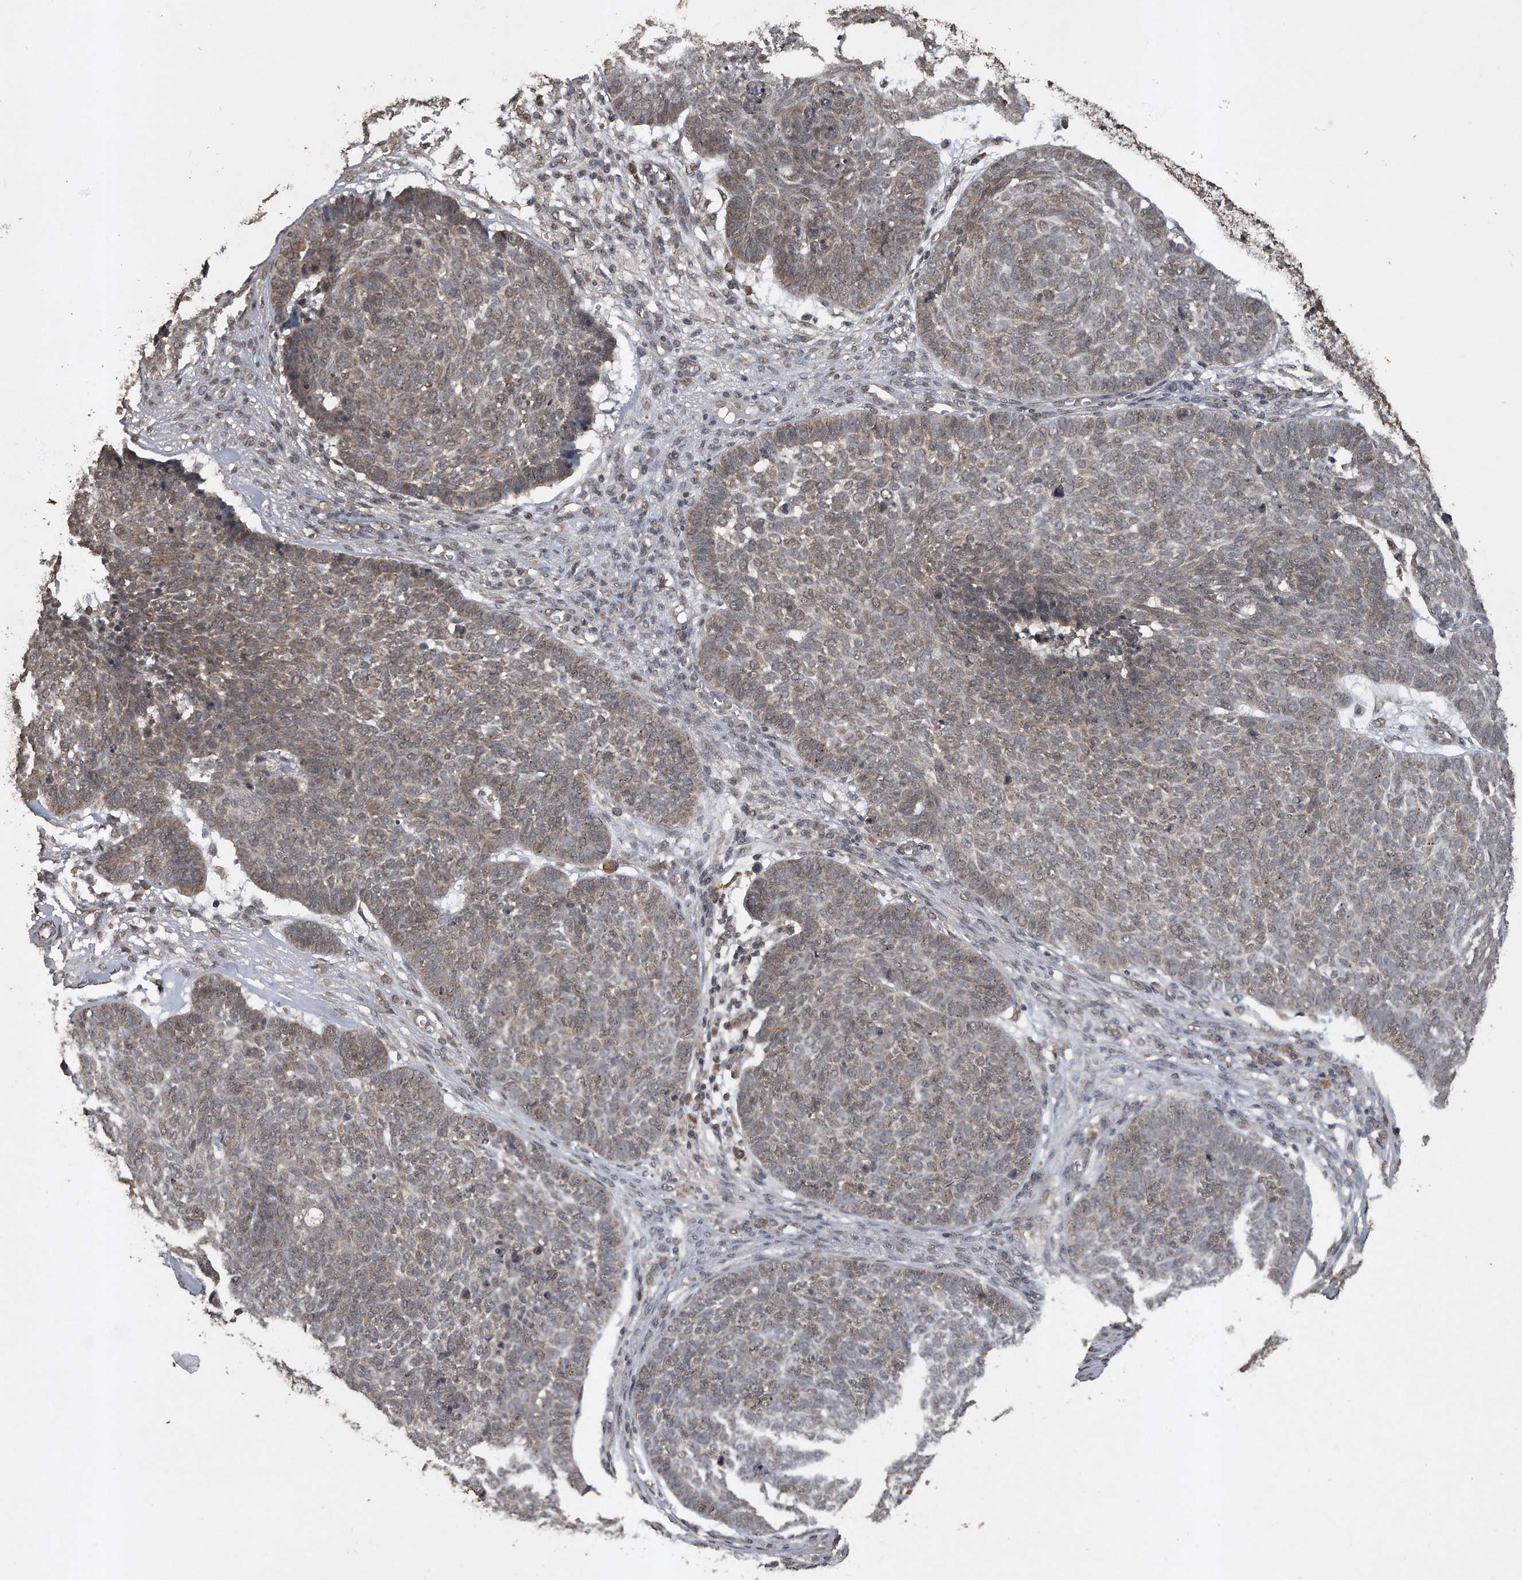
{"staining": {"intensity": "weak", "quantity": "25%-75%", "location": "nuclear"}, "tissue": "skin cancer", "cell_type": "Tumor cells", "image_type": "cancer", "snomed": [{"axis": "morphology", "description": "Basal cell carcinoma"}, {"axis": "topography", "description": "Skin"}], "caption": "Weak nuclear staining for a protein is appreciated in approximately 25%-75% of tumor cells of skin cancer (basal cell carcinoma) using IHC.", "gene": "CRYZL1", "patient": {"sex": "male", "age": 84}}